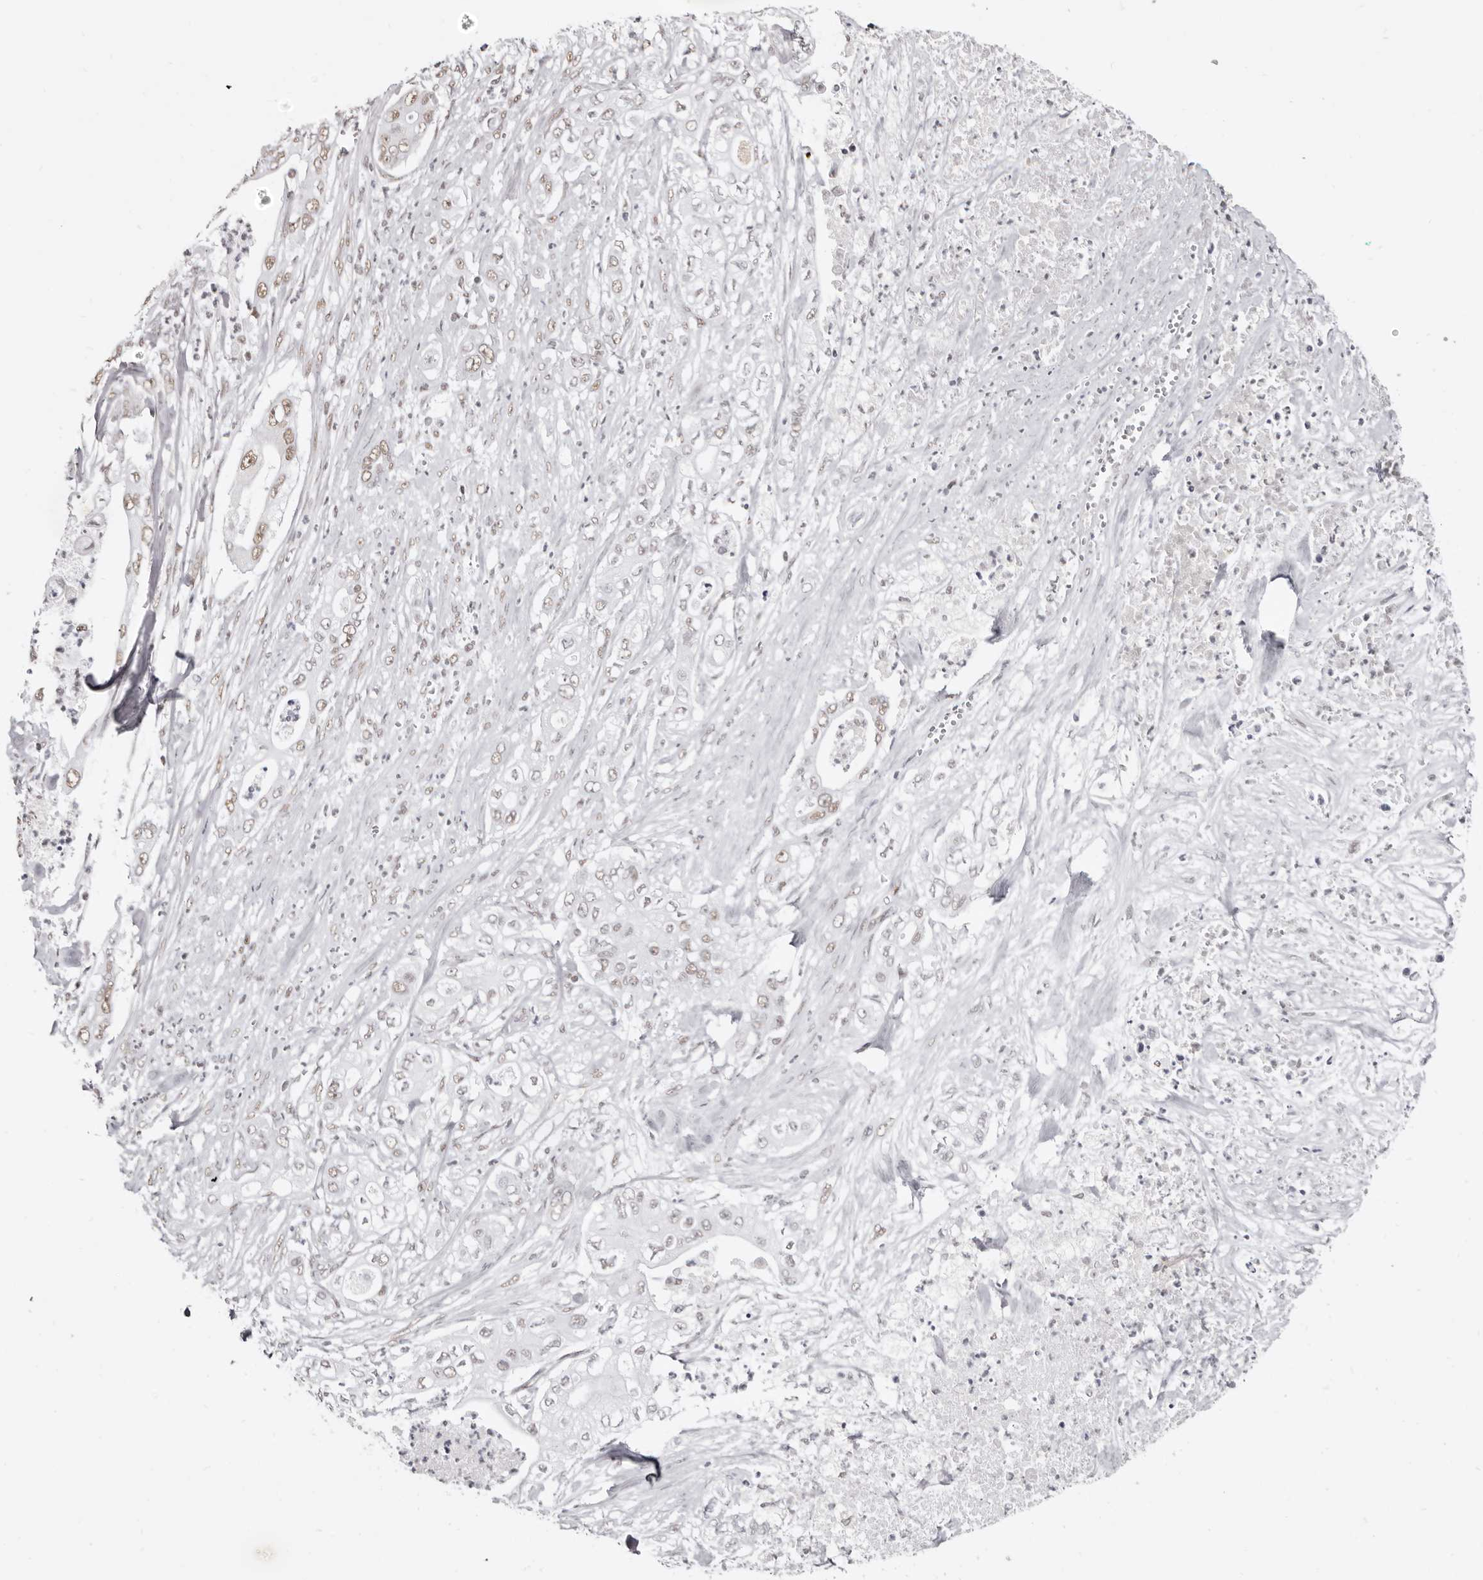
{"staining": {"intensity": "weak", "quantity": "<25%", "location": "nuclear"}, "tissue": "pancreatic cancer", "cell_type": "Tumor cells", "image_type": "cancer", "snomed": [{"axis": "morphology", "description": "Adenocarcinoma, NOS"}, {"axis": "topography", "description": "Pancreas"}], "caption": "DAB (3,3'-diaminobenzidine) immunohistochemical staining of adenocarcinoma (pancreatic) displays no significant staining in tumor cells. (DAB immunohistochemistry with hematoxylin counter stain).", "gene": "SCAF4", "patient": {"sex": "female", "age": 78}}